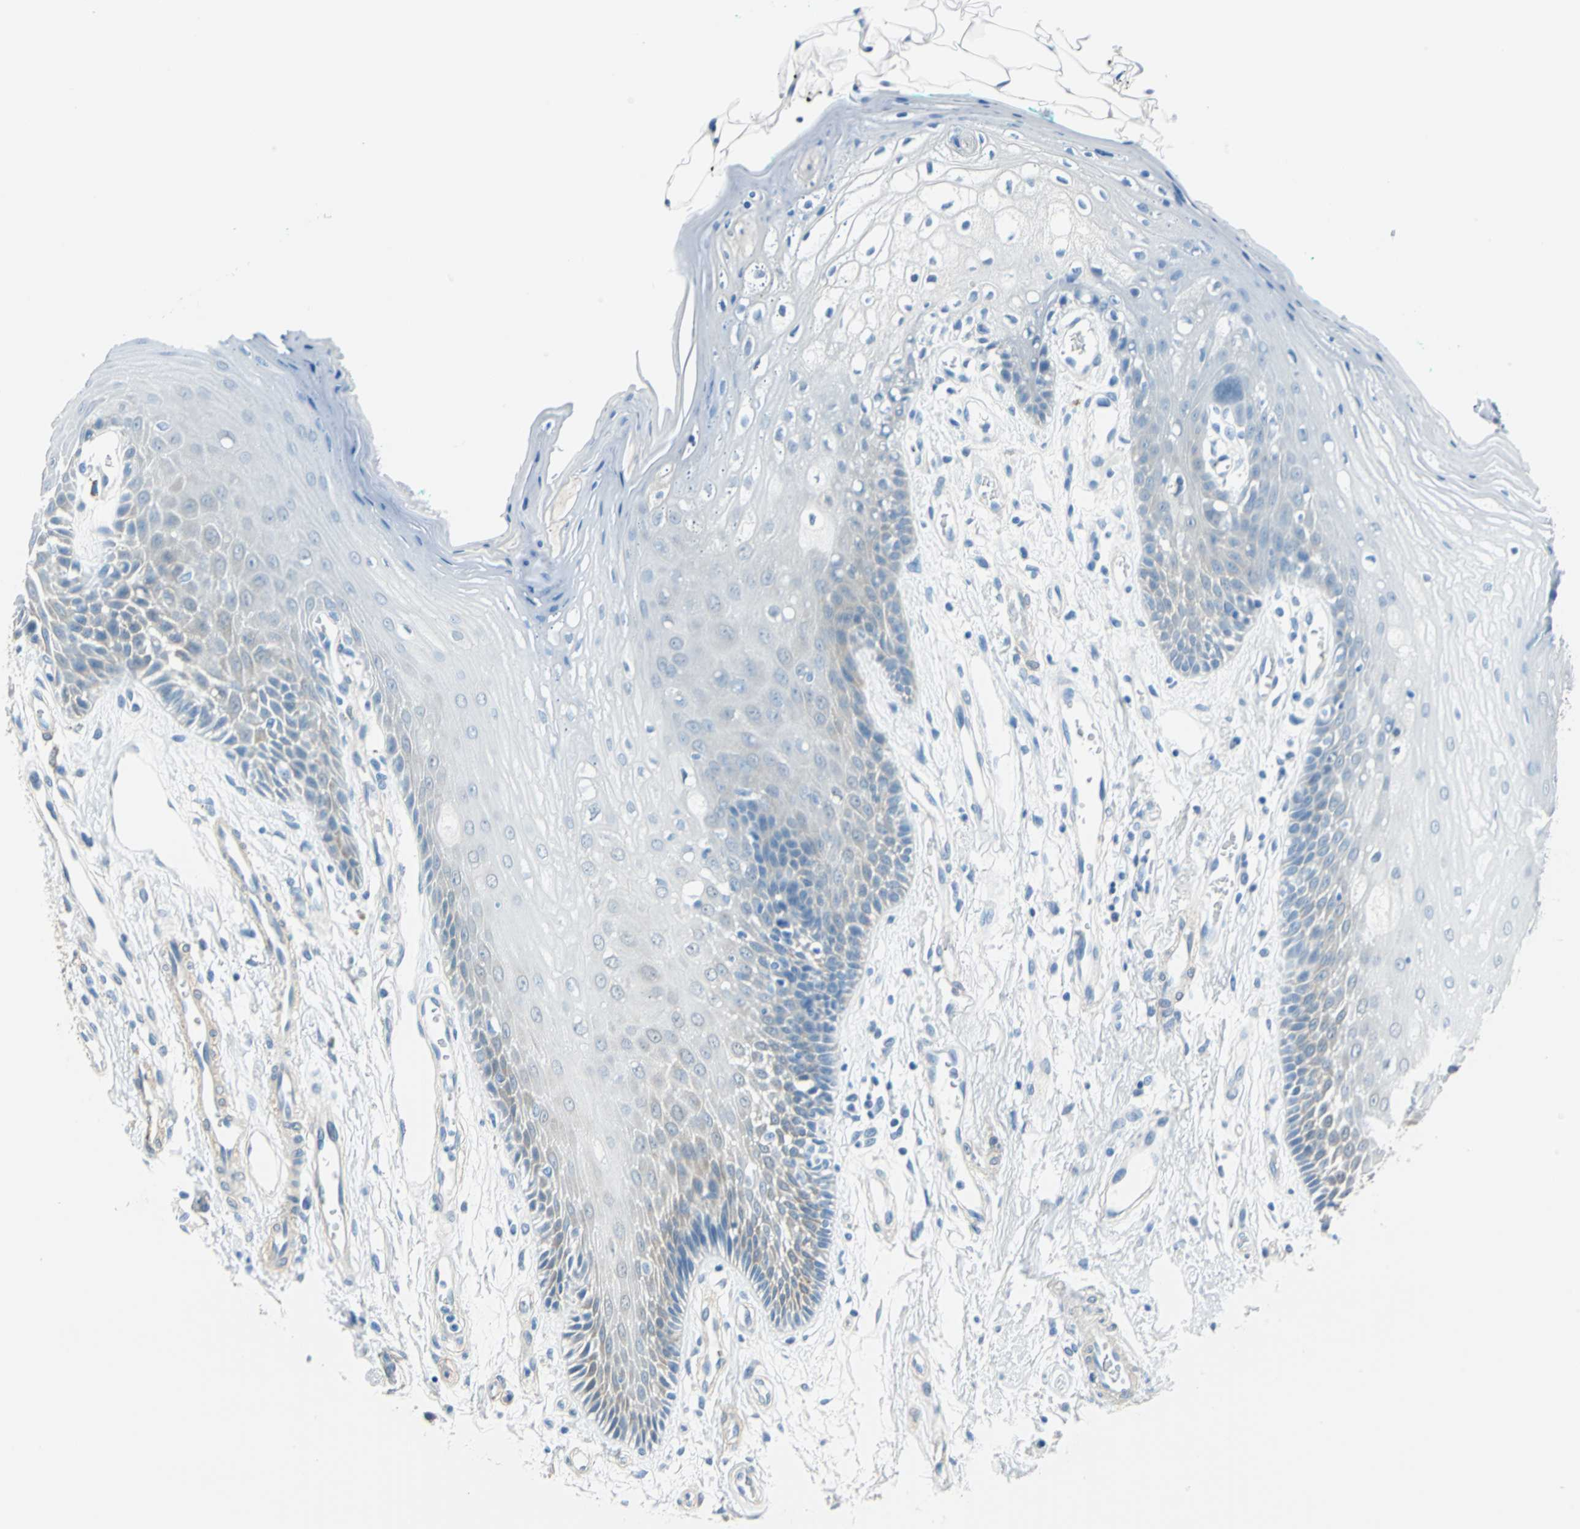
{"staining": {"intensity": "weak", "quantity": "<25%", "location": "cytoplasmic/membranous"}, "tissue": "oral mucosa", "cell_type": "Squamous epithelial cells", "image_type": "normal", "snomed": [{"axis": "morphology", "description": "Normal tissue, NOS"}, {"axis": "morphology", "description": "Squamous cell carcinoma, NOS"}, {"axis": "topography", "description": "Skeletal muscle"}, {"axis": "topography", "description": "Oral tissue"}, {"axis": "topography", "description": "Head-Neck"}], "caption": "High magnification brightfield microscopy of benign oral mucosa stained with DAB (3,3'-diaminobenzidine) (brown) and counterstained with hematoxylin (blue): squamous epithelial cells show no significant staining.", "gene": "FKBP4", "patient": {"sex": "female", "age": 84}}